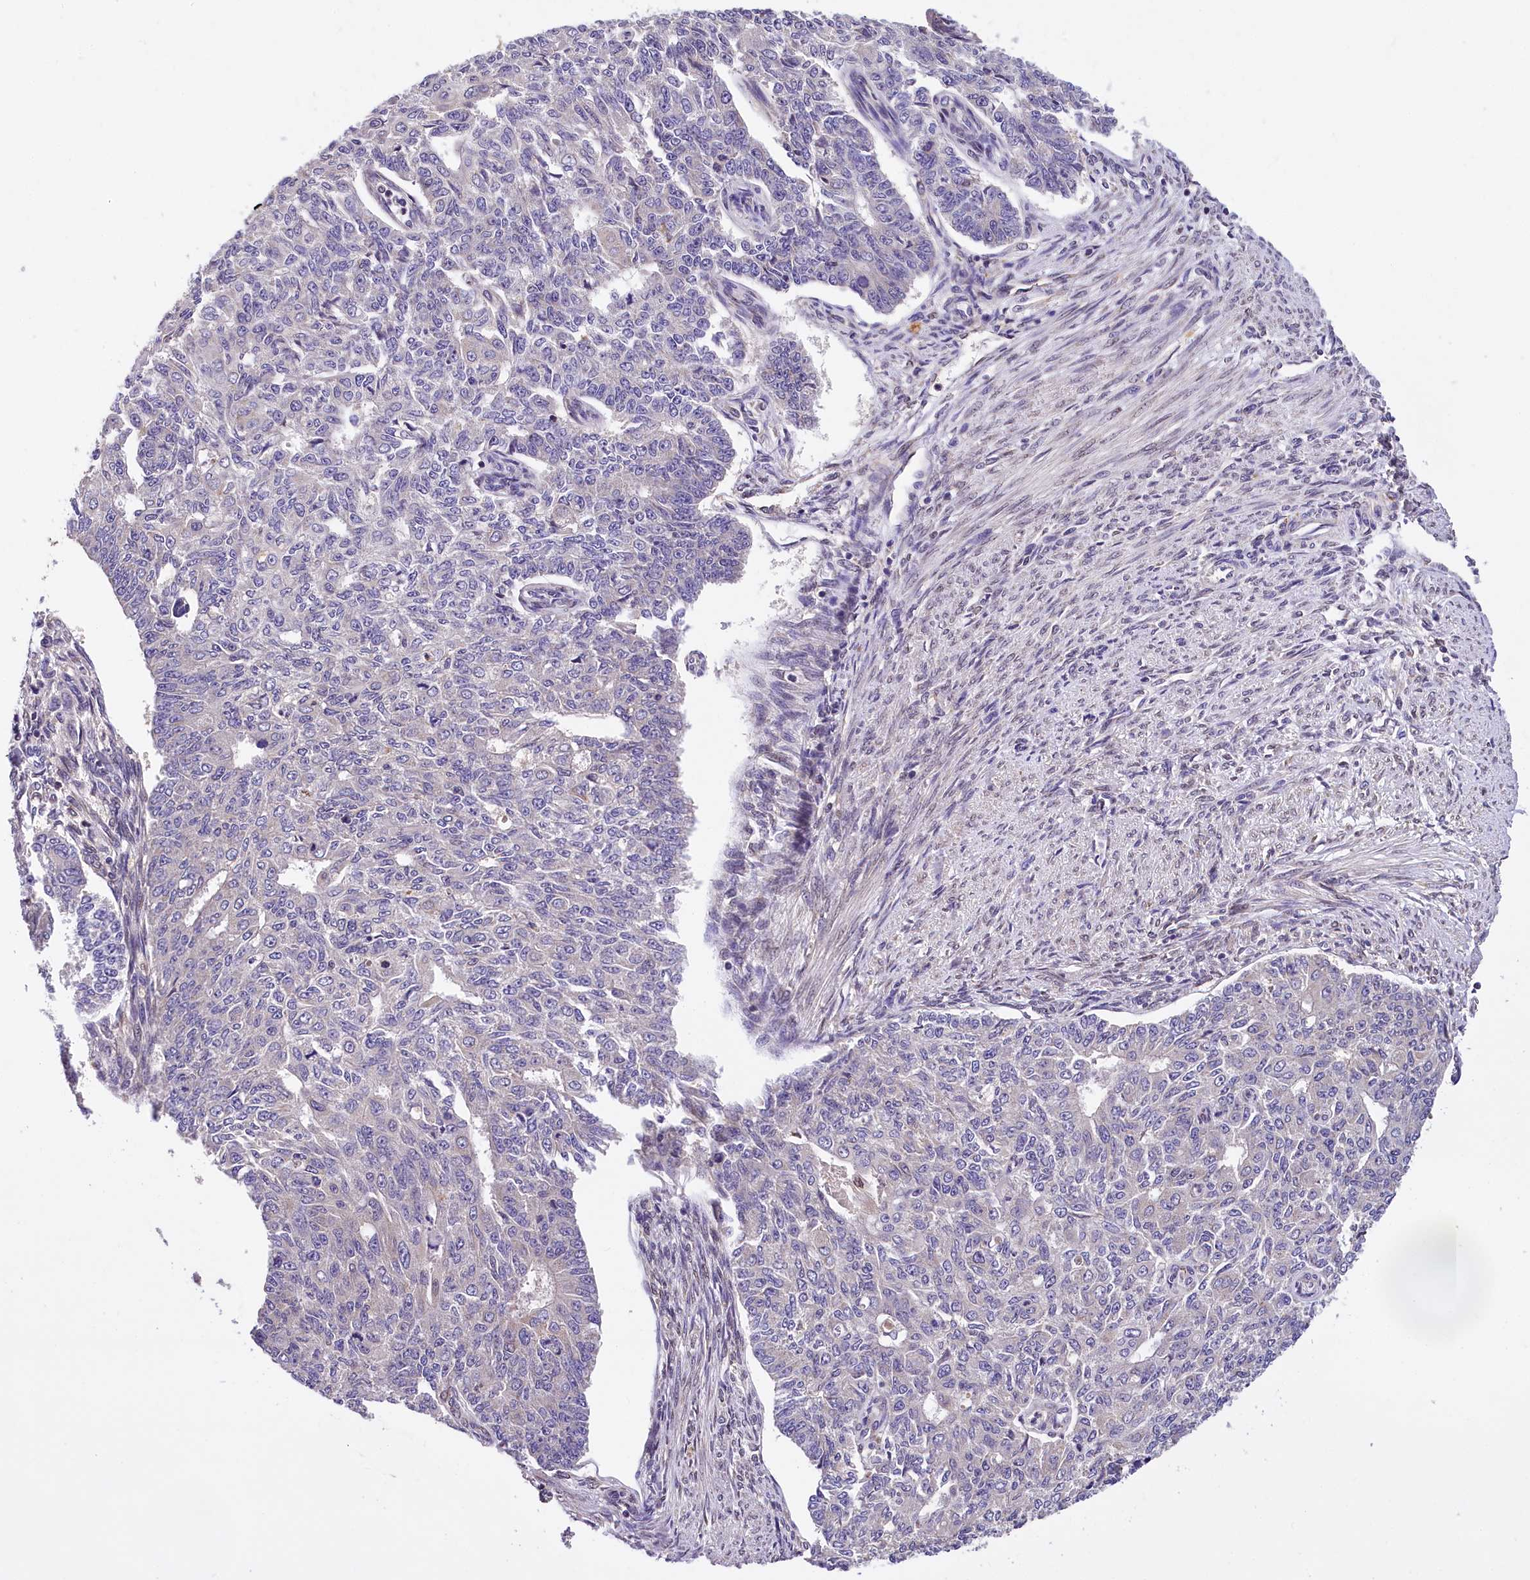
{"staining": {"intensity": "negative", "quantity": "none", "location": "none"}, "tissue": "endometrial cancer", "cell_type": "Tumor cells", "image_type": "cancer", "snomed": [{"axis": "morphology", "description": "Adenocarcinoma, NOS"}, {"axis": "topography", "description": "Endometrium"}], "caption": "Immunohistochemistry of human adenocarcinoma (endometrial) exhibits no expression in tumor cells.", "gene": "SUPV3L1", "patient": {"sex": "female", "age": 32}}